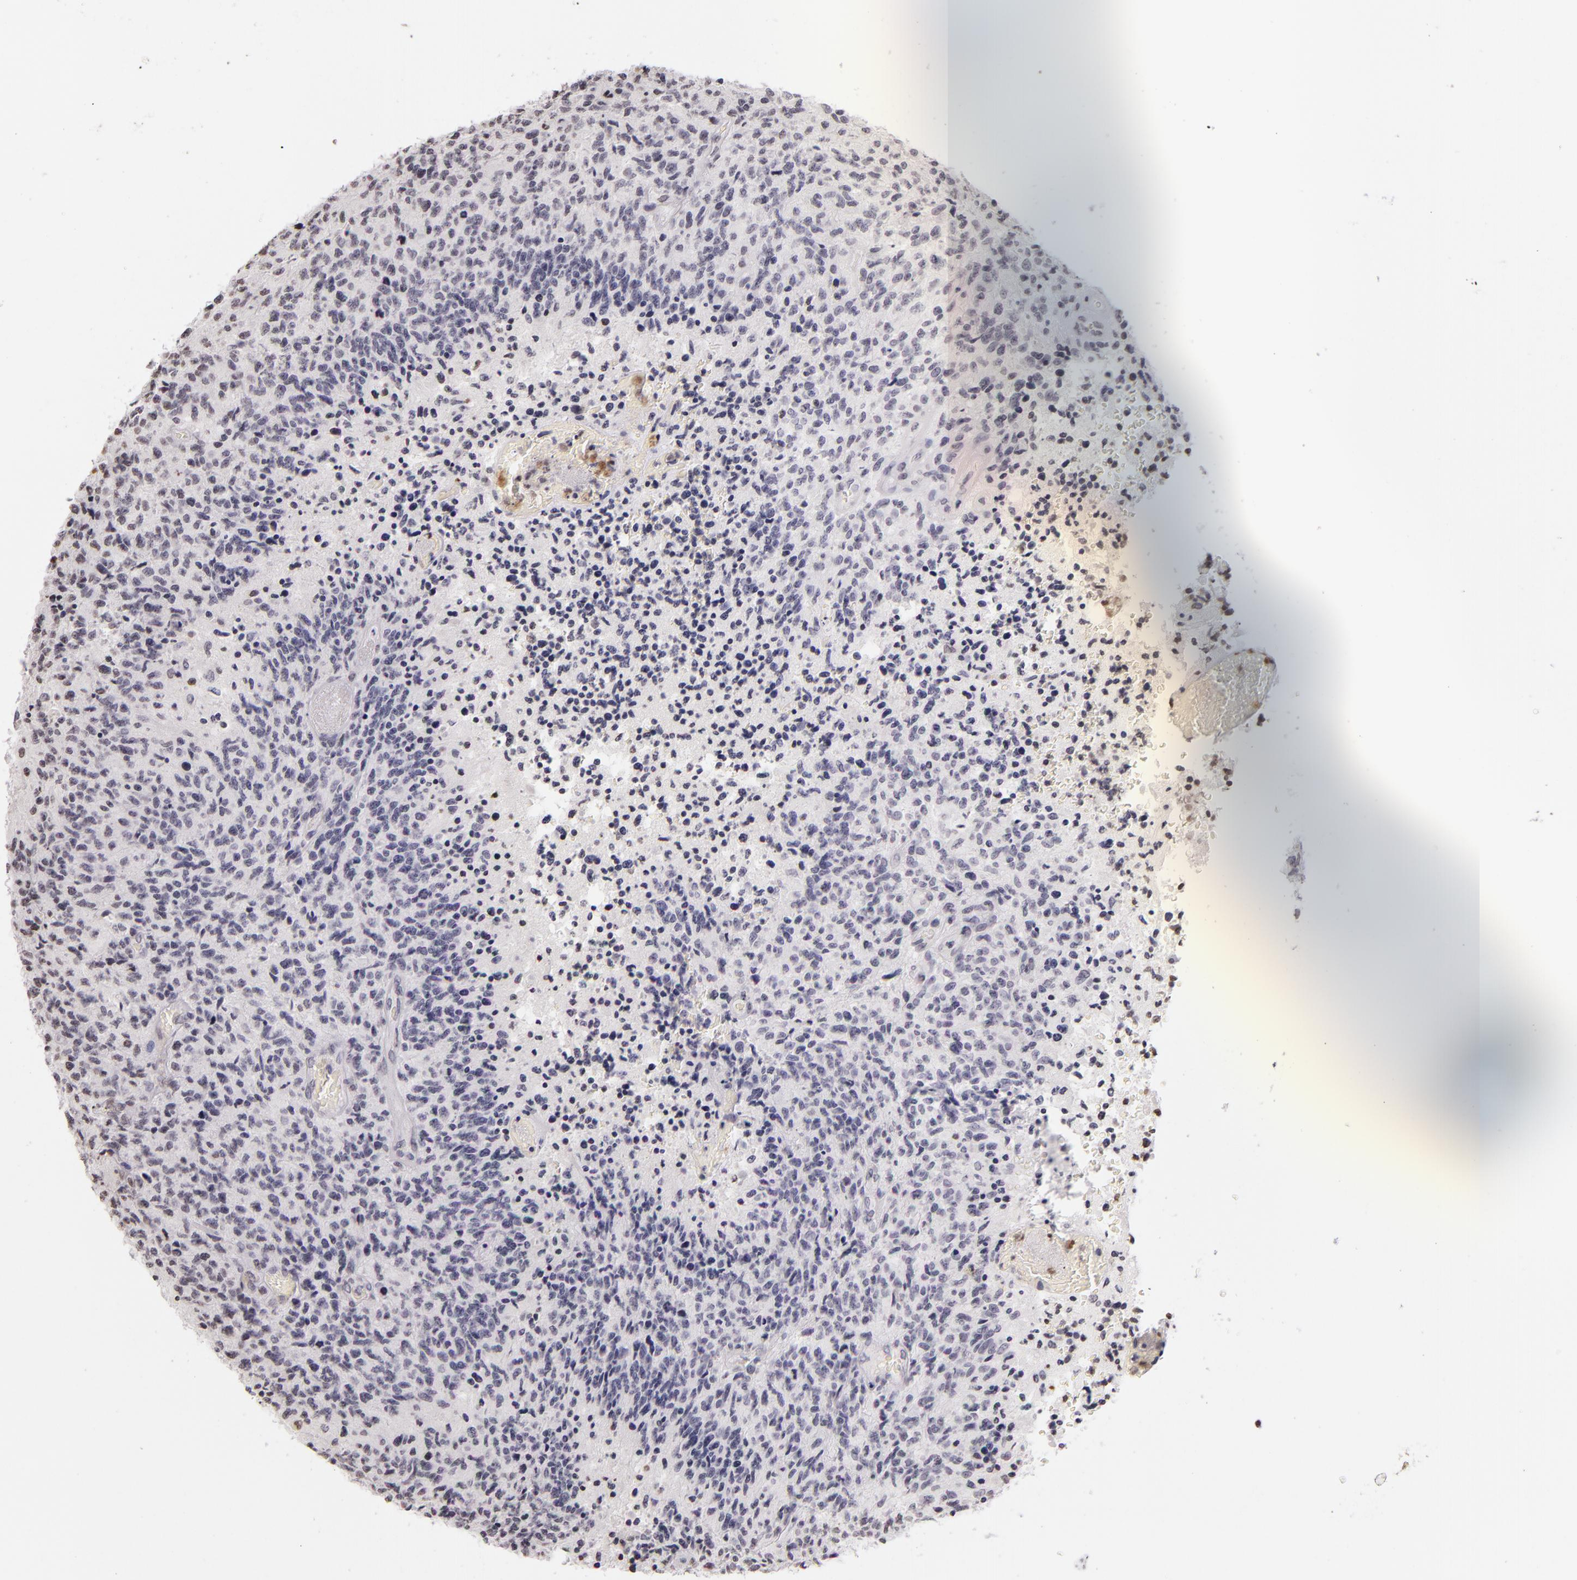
{"staining": {"intensity": "negative", "quantity": "none", "location": "none"}, "tissue": "glioma", "cell_type": "Tumor cells", "image_type": "cancer", "snomed": [{"axis": "morphology", "description": "Glioma, malignant, High grade"}, {"axis": "topography", "description": "Brain"}], "caption": "Image shows no significant protein positivity in tumor cells of malignant glioma (high-grade).", "gene": "CD40", "patient": {"sex": "male", "age": 36}}